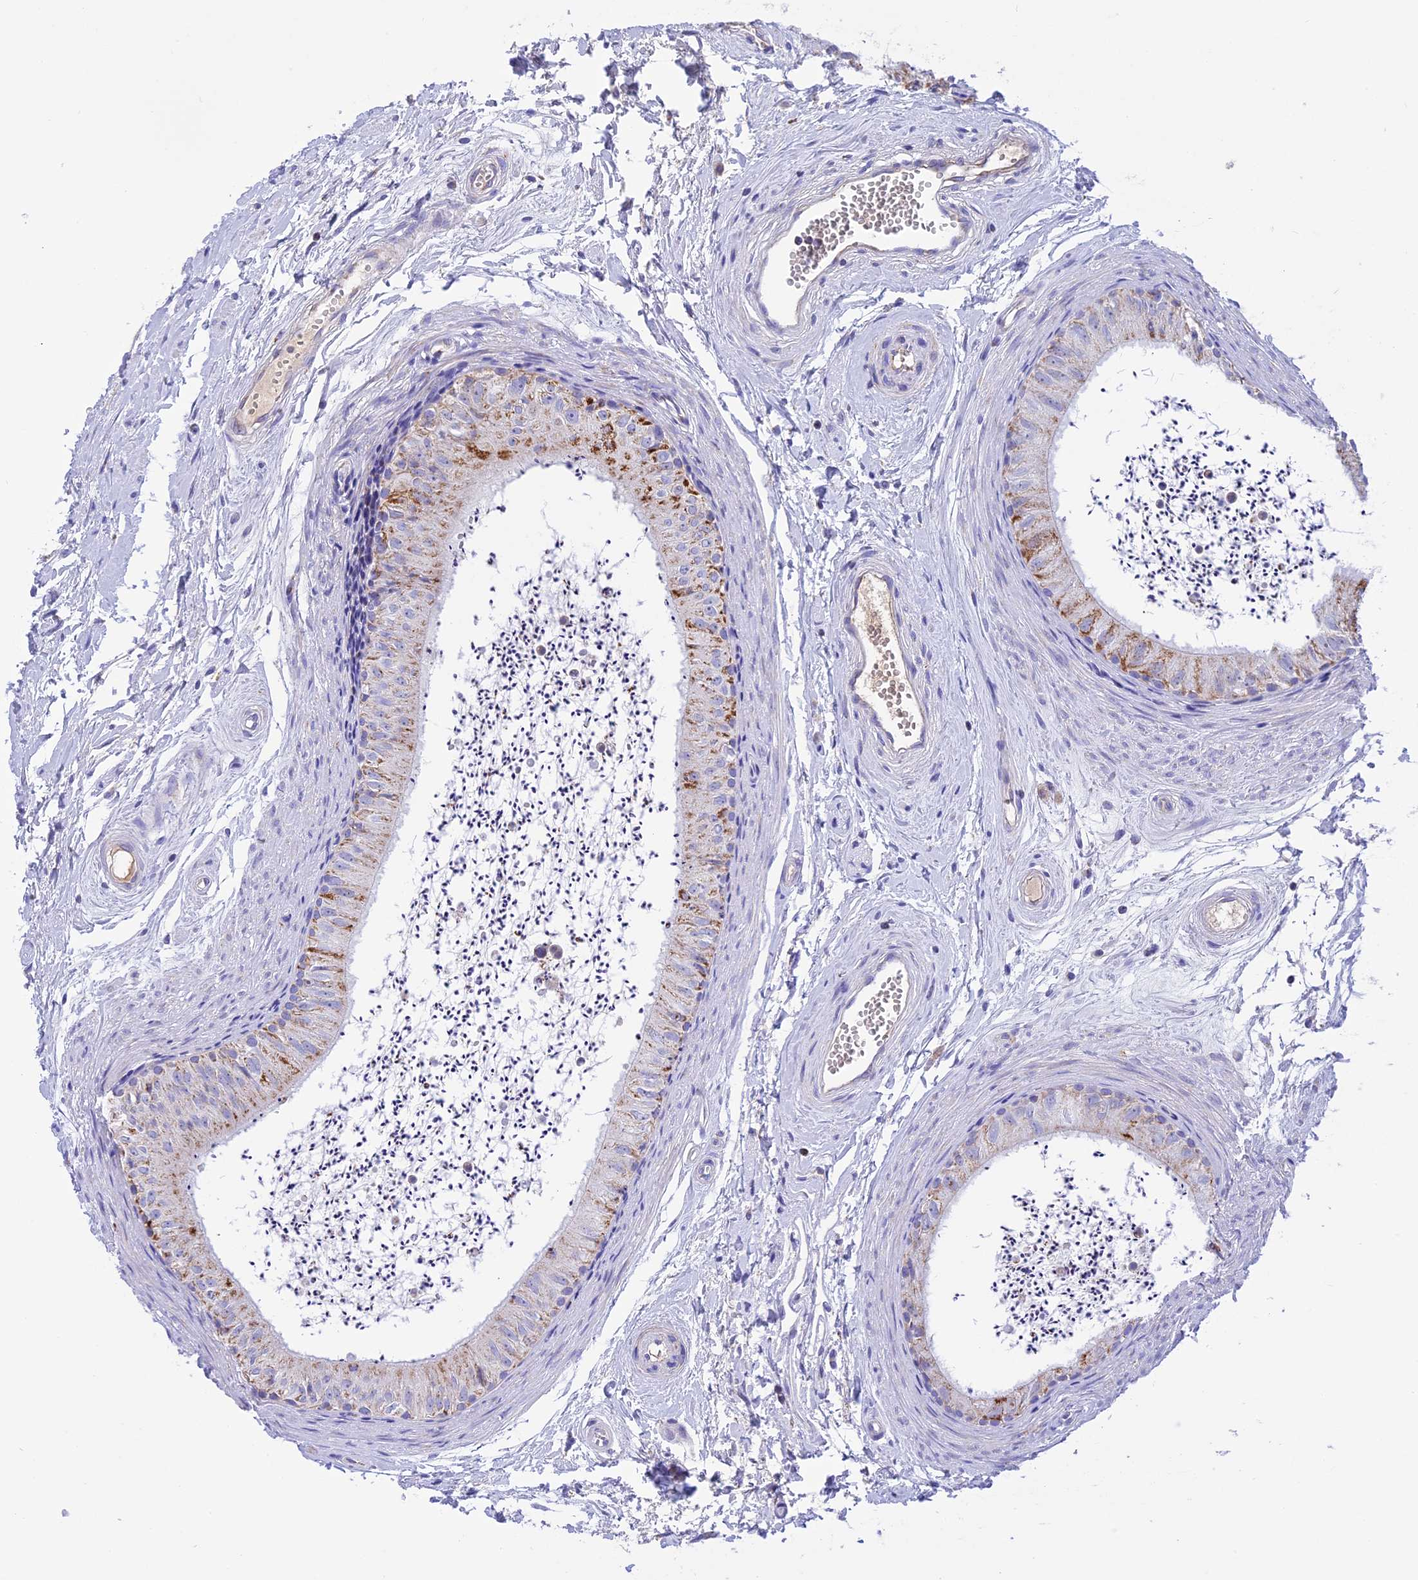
{"staining": {"intensity": "moderate", "quantity": "25%-75%", "location": "cytoplasmic/membranous"}, "tissue": "epididymis", "cell_type": "Glandular cells", "image_type": "normal", "snomed": [{"axis": "morphology", "description": "Normal tissue, NOS"}, {"axis": "topography", "description": "Epididymis"}], "caption": "This micrograph demonstrates unremarkable epididymis stained with immunohistochemistry to label a protein in brown. The cytoplasmic/membranous of glandular cells show moderate positivity for the protein. Nuclei are counter-stained blue.", "gene": "KCNG1", "patient": {"sex": "male", "age": 56}}